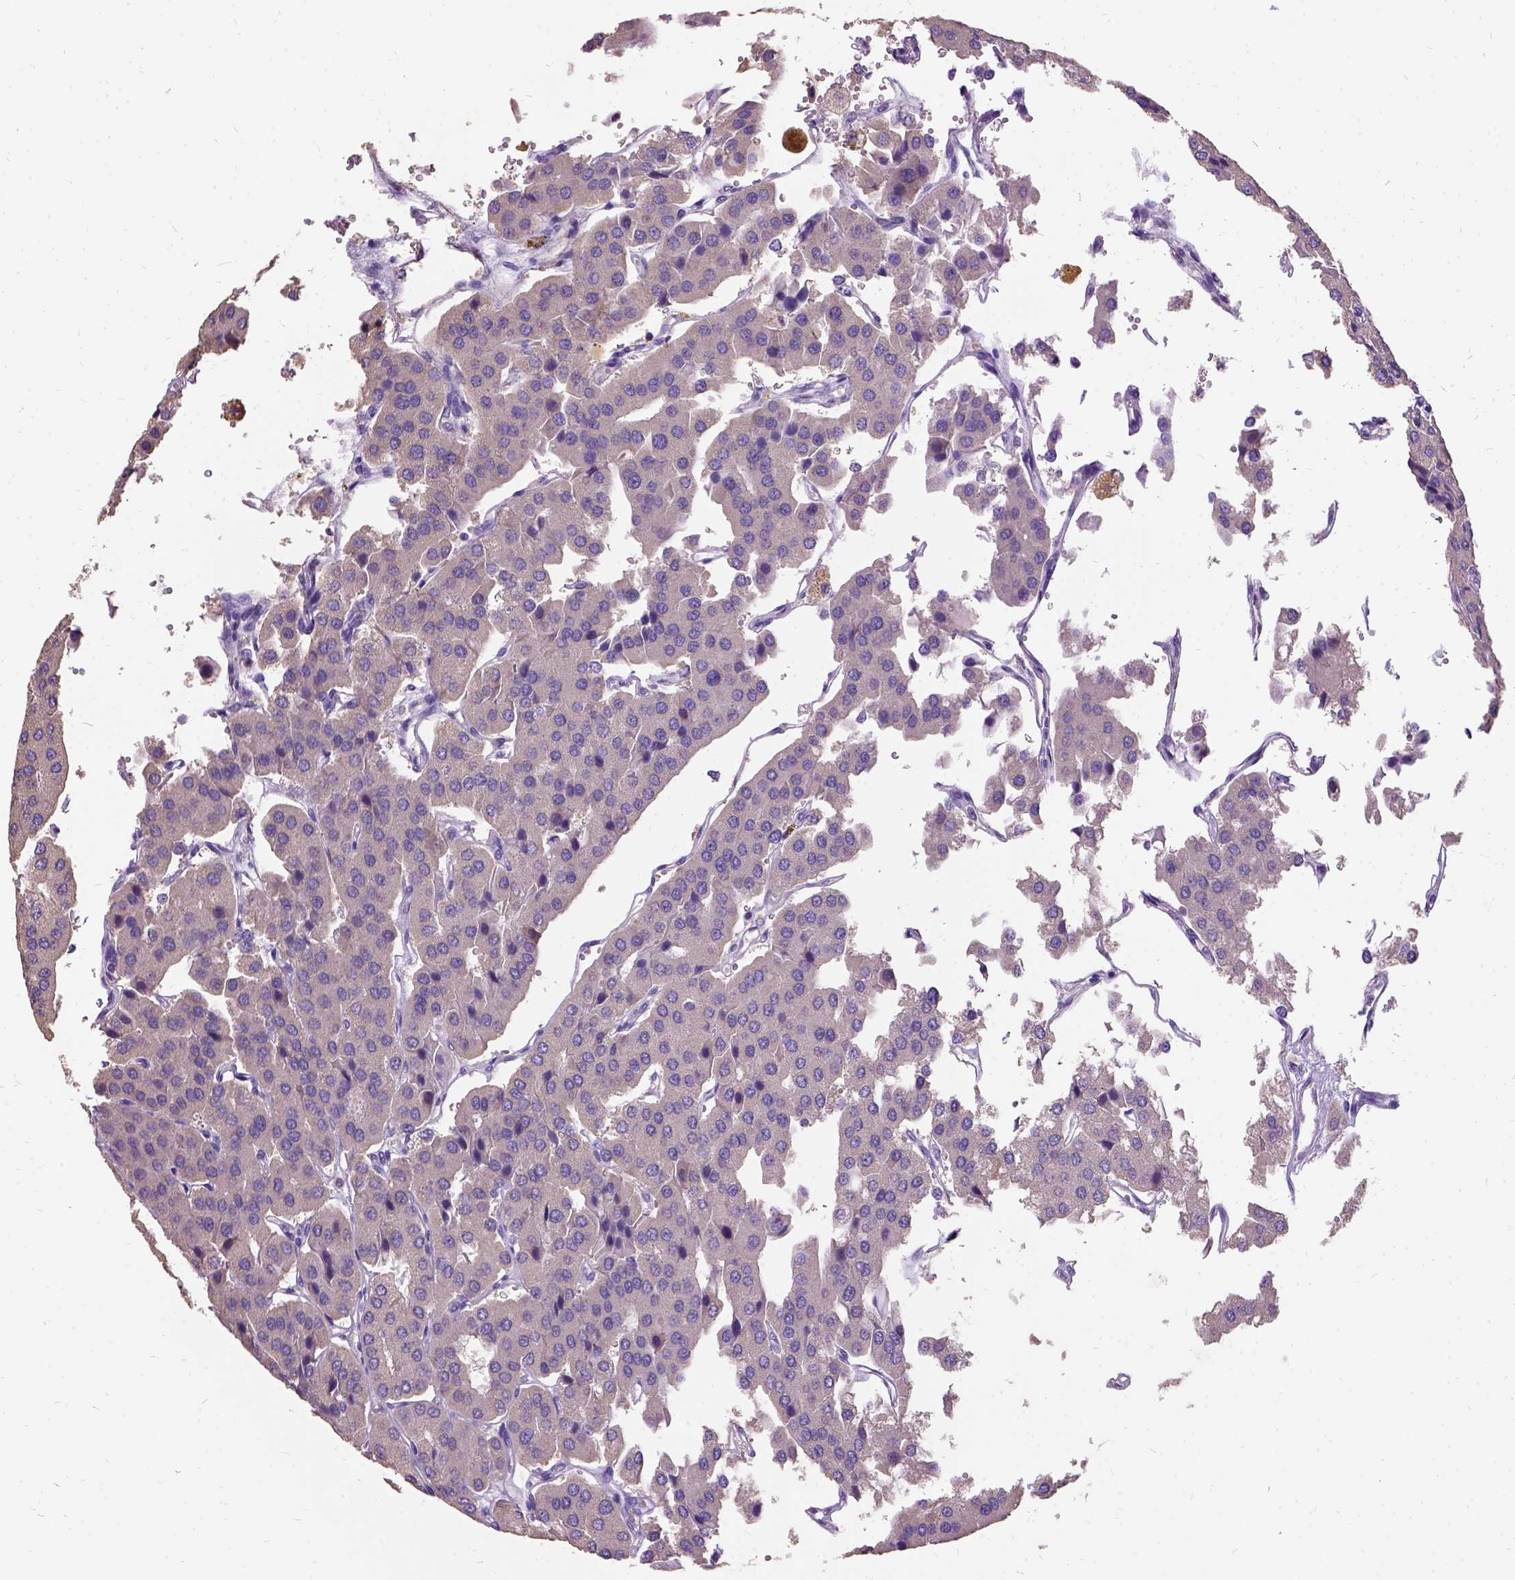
{"staining": {"intensity": "negative", "quantity": "none", "location": "none"}, "tissue": "parathyroid gland", "cell_type": "Glandular cells", "image_type": "normal", "snomed": [{"axis": "morphology", "description": "Normal tissue, NOS"}, {"axis": "morphology", "description": "Adenoma, NOS"}, {"axis": "topography", "description": "Parathyroid gland"}], "caption": "Normal parathyroid gland was stained to show a protein in brown. There is no significant staining in glandular cells. Nuclei are stained in blue.", "gene": "DQX1", "patient": {"sex": "female", "age": 86}}